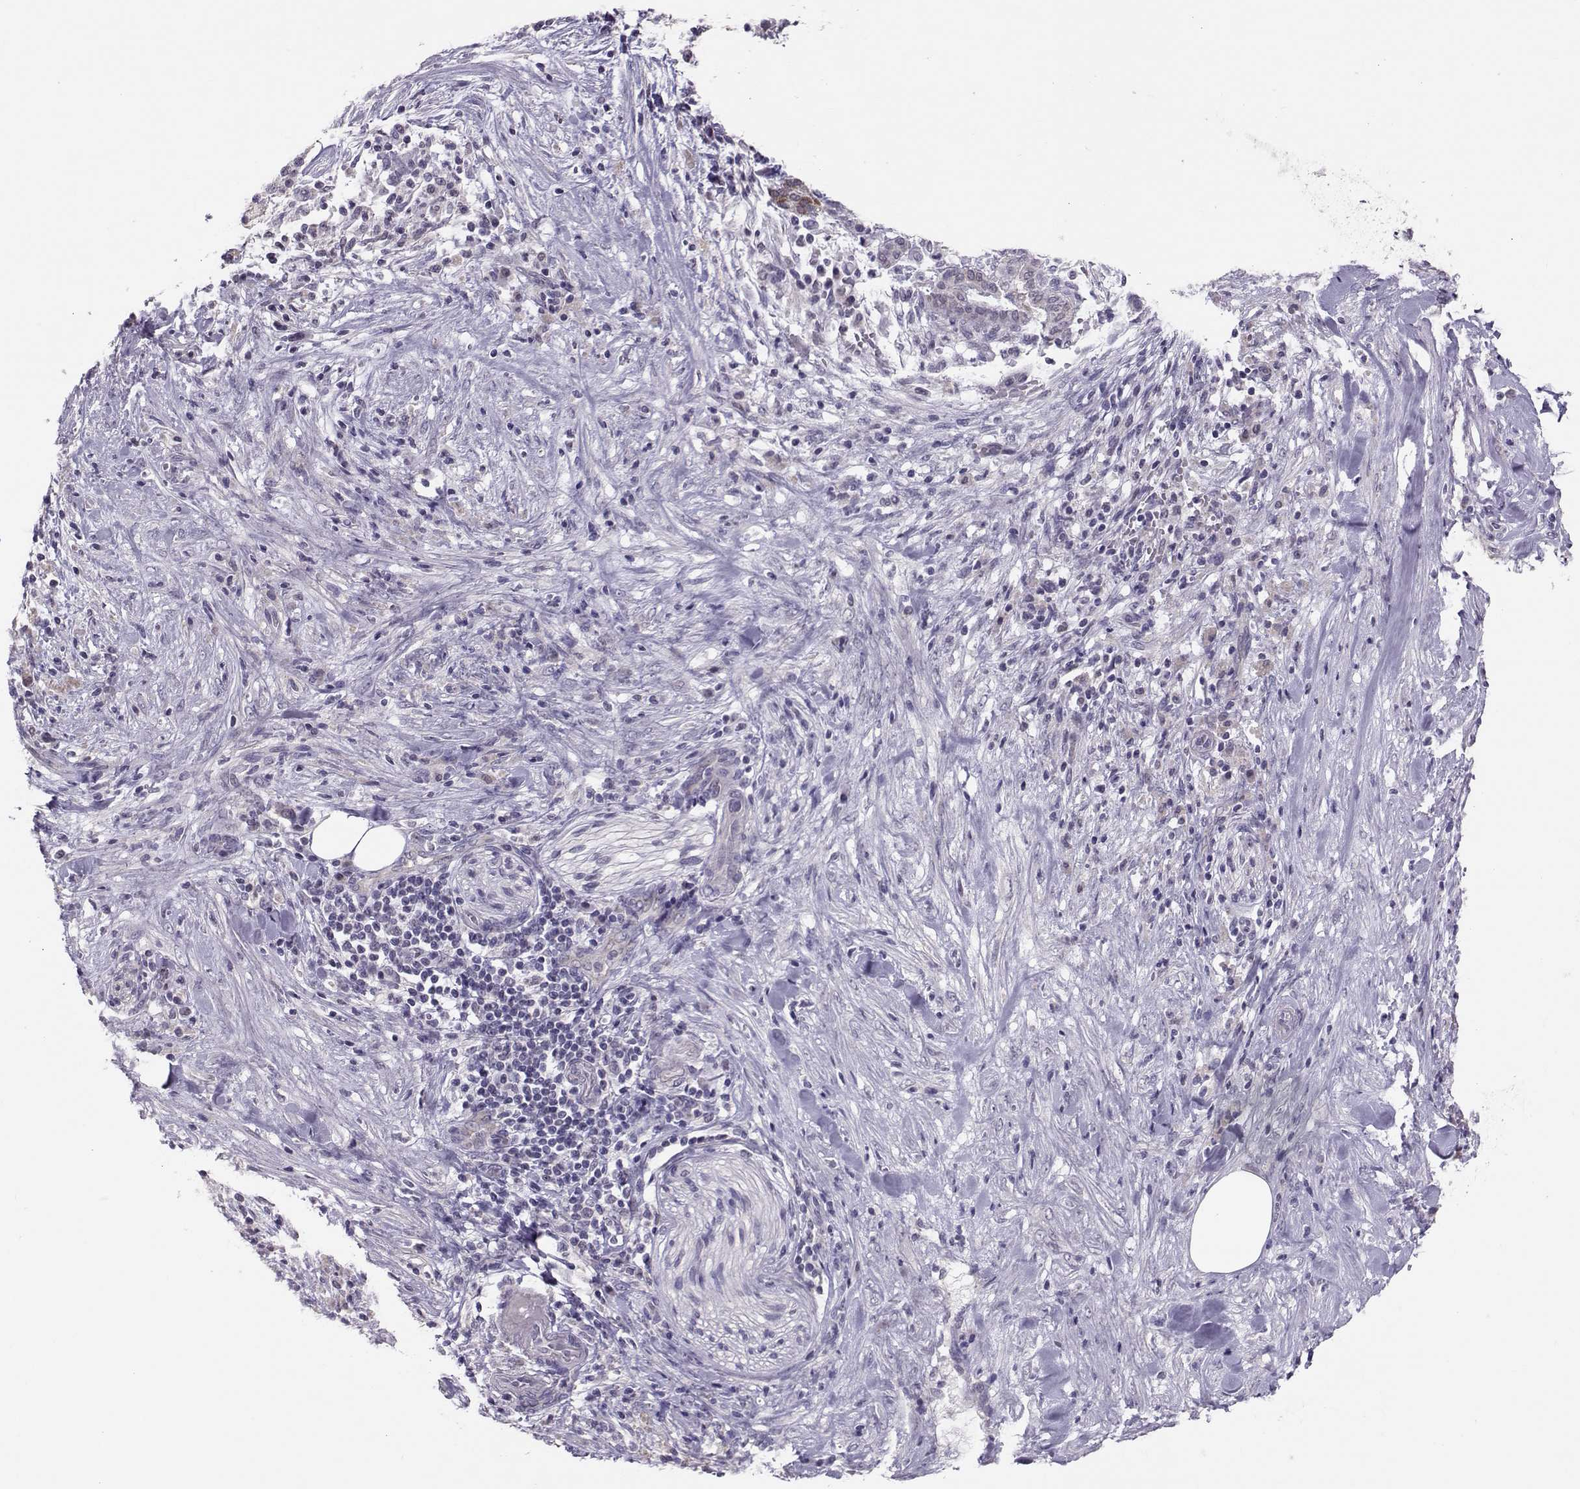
{"staining": {"intensity": "negative", "quantity": "none", "location": "none"}, "tissue": "pancreatic cancer", "cell_type": "Tumor cells", "image_type": "cancer", "snomed": [{"axis": "morphology", "description": "Adenocarcinoma, NOS"}, {"axis": "topography", "description": "Pancreas"}], "caption": "Immunohistochemistry (IHC) of pancreatic cancer (adenocarcinoma) demonstrates no staining in tumor cells.", "gene": "DNAAF1", "patient": {"sex": "male", "age": 44}}